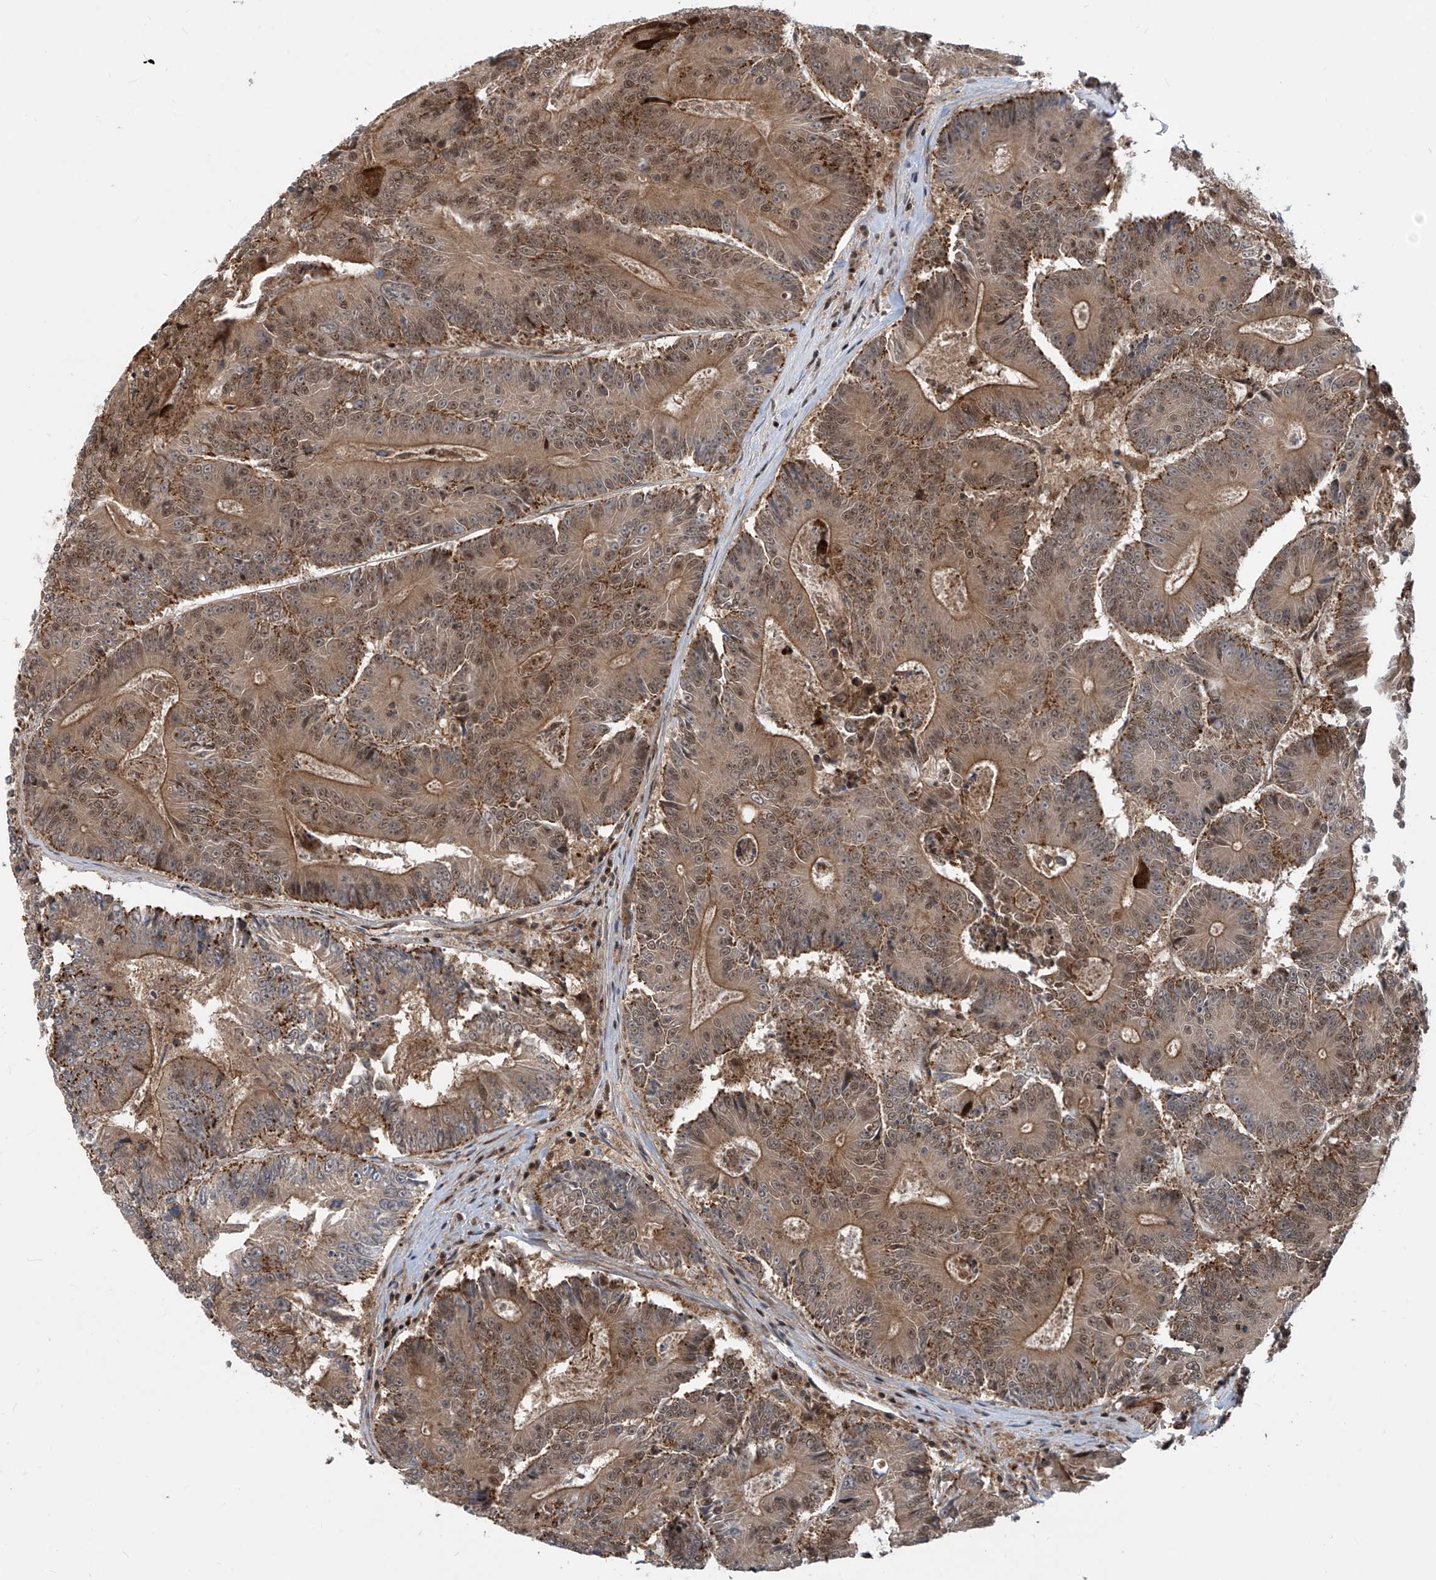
{"staining": {"intensity": "moderate", "quantity": ">75%", "location": "cytoplasmic/membranous,nuclear"}, "tissue": "colorectal cancer", "cell_type": "Tumor cells", "image_type": "cancer", "snomed": [{"axis": "morphology", "description": "Adenocarcinoma, NOS"}, {"axis": "topography", "description": "Colon"}], "caption": "About >75% of tumor cells in human colorectal cancer display moderate cytoplasmic/membranous and nuclear protein expression as visualized by brown immunohistochemical staining.", "gene": "LAGE3", "patient": {"sex": "male", "age": 83}}